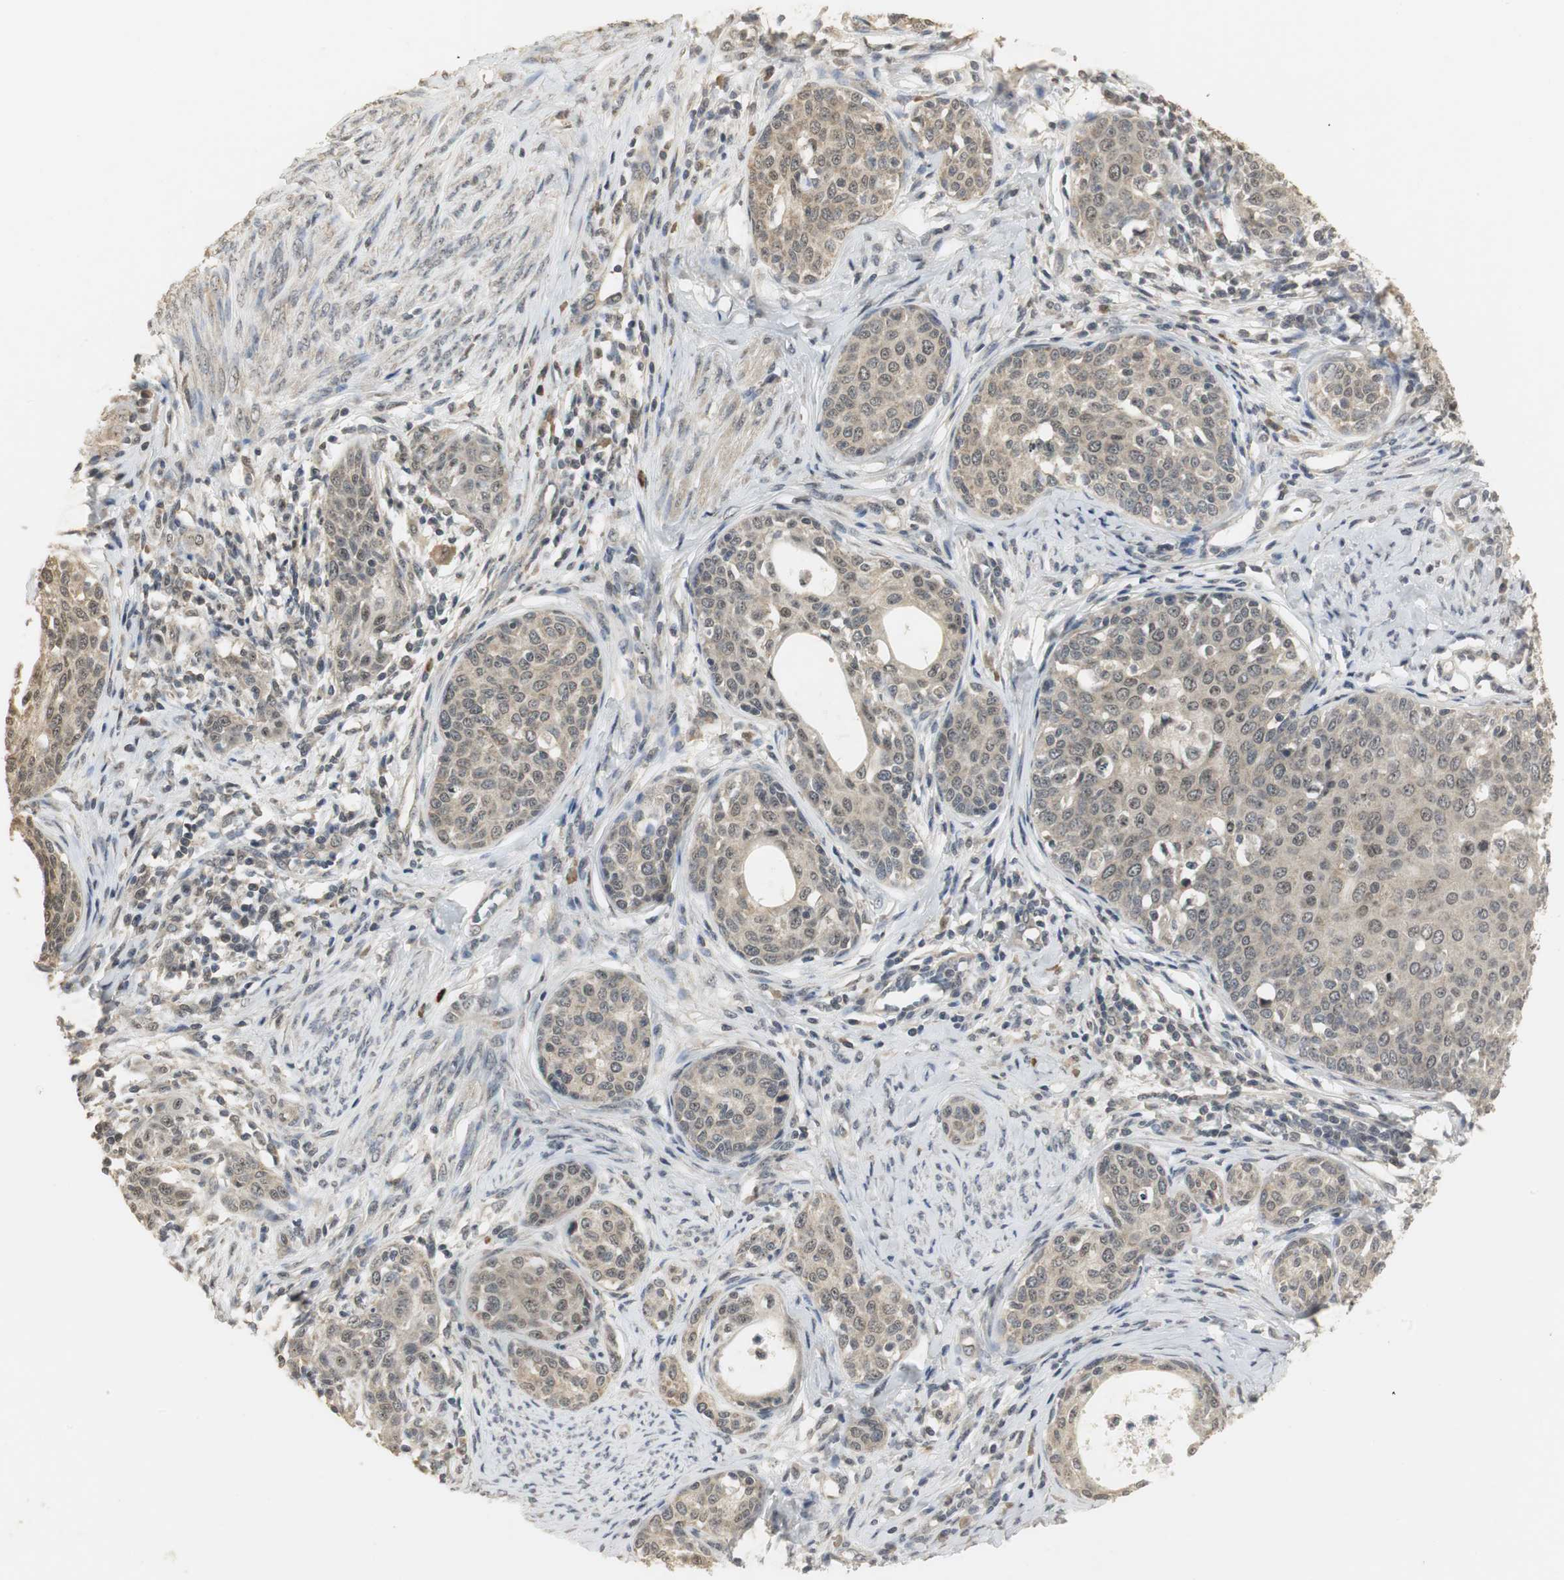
{"staining": {"intensity": "weak", "quantity": "25%-75%", "location": "cytoplasmic/membranous"}, "tissue": "cervical cancer", "cell_type": "Tumor cells", "image_type": "cancer", "snomed": [{"axis": "morphology", "description": "Squamous cell carcinoma, NOS"}, {"axis": "morphology", "description": "Adenocarcinoma, NOS"}, {"axis": "topography", "description": "Cervix"}], "caption": "A brown stain labels weak cytoplasmic/membranous expression of a protein in human adenocarcinoma (cervical) tumor cells.", "gene": "ELOA", "patient": {"sex": "female", "age": 52}}